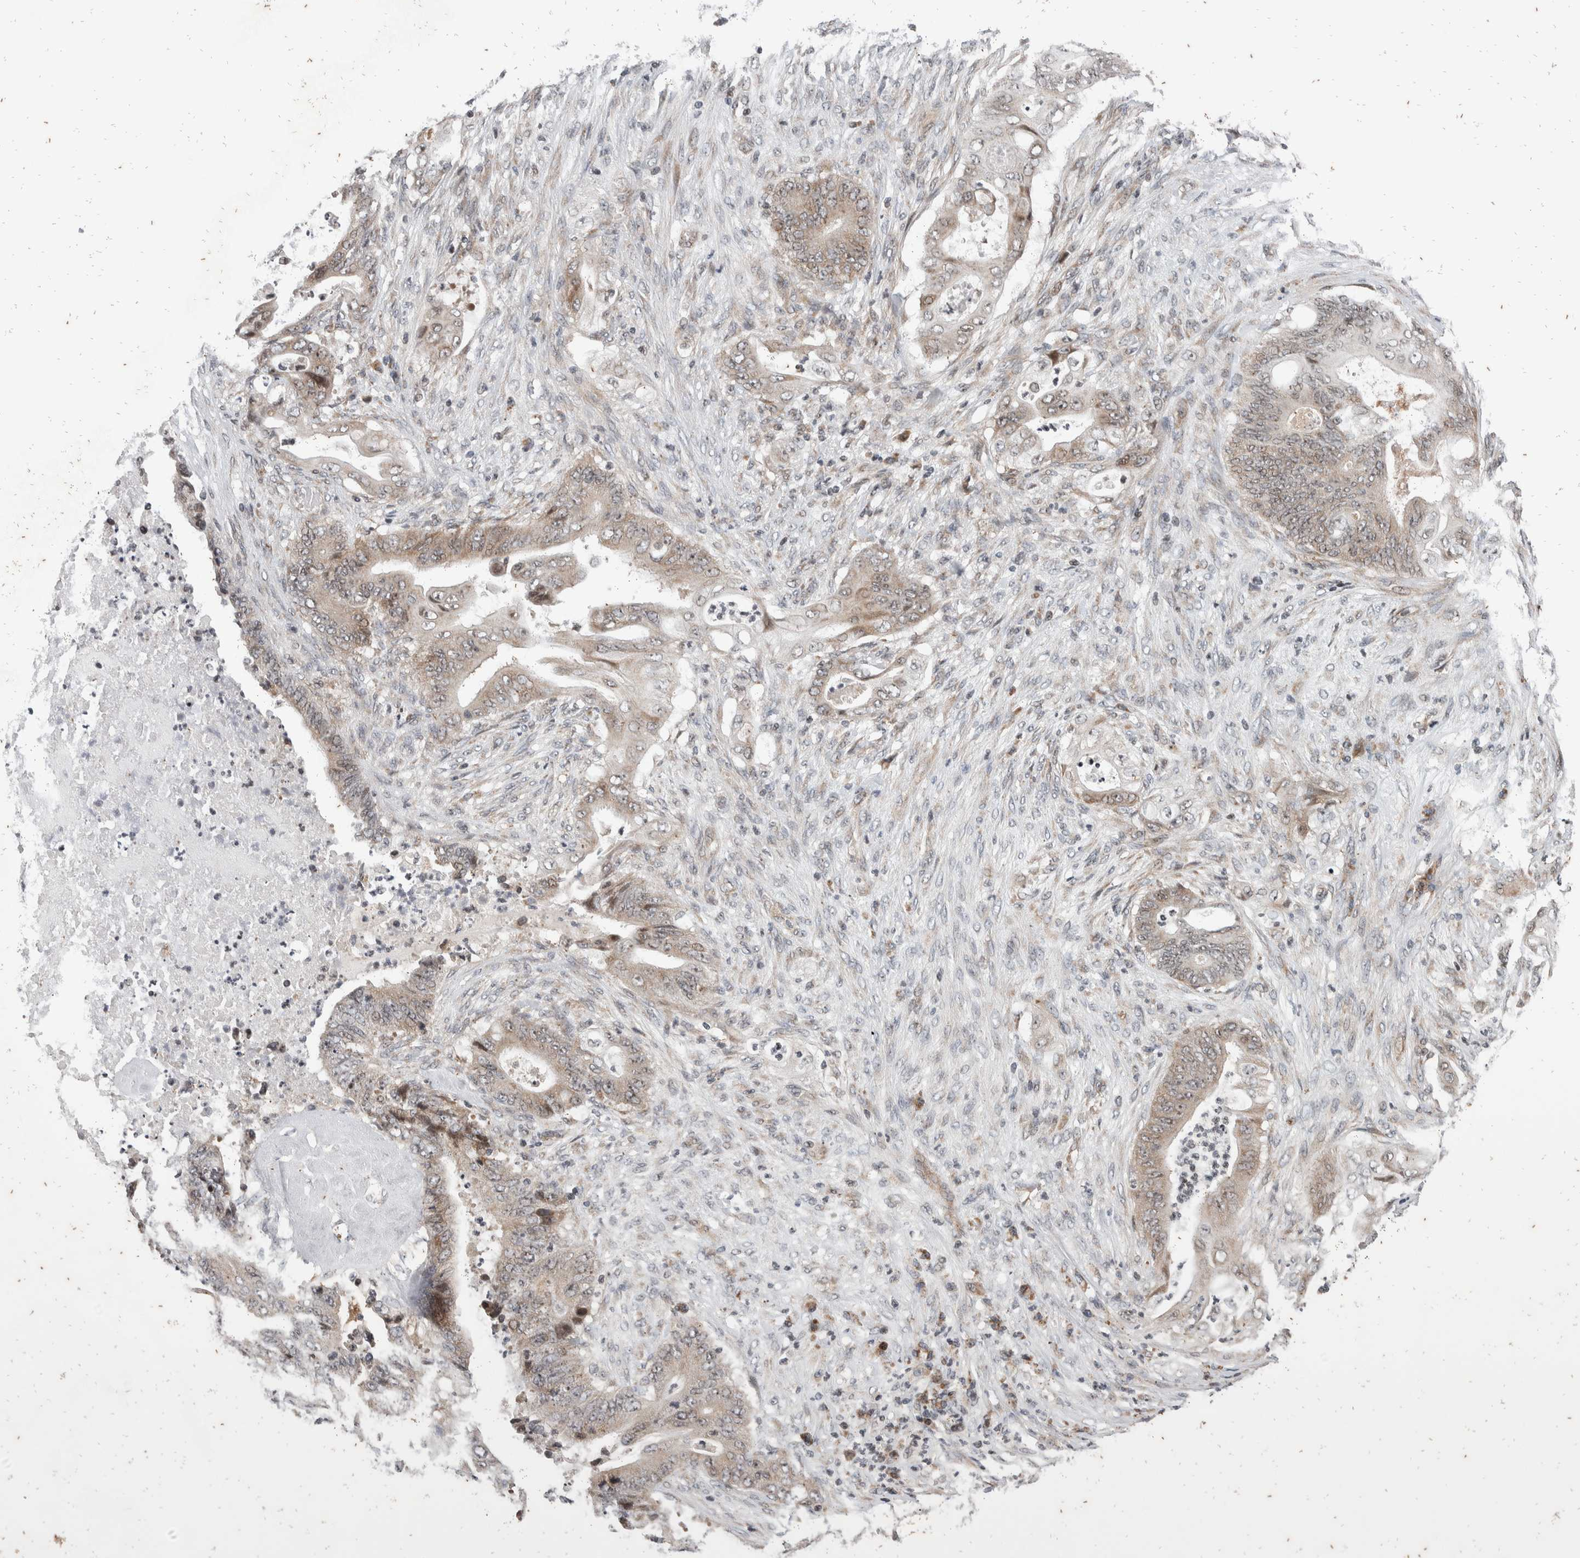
{"staining": {"intensity": "moderate", "quantity": "25%-75%", "location": "cytoplasmic/membranous"}, "tissue": "stomach cancer", "cell_type": "Tumor cells", "image_type": "cancer", "snomed": [{"axis": "morphology", "description": "Adenocarcinoma, NOS"}, {"axis": "topography", "description": "Stomach"}], "caption": "Human adenocarcinoma (stomach) stained with a brown dye demonstrates moderate cytoplasmic/membranous positive staining in about 25%-75% of tumor cells.", "gene": "ATXN7L1", "patient": {"sex": "female", "age": 73}}